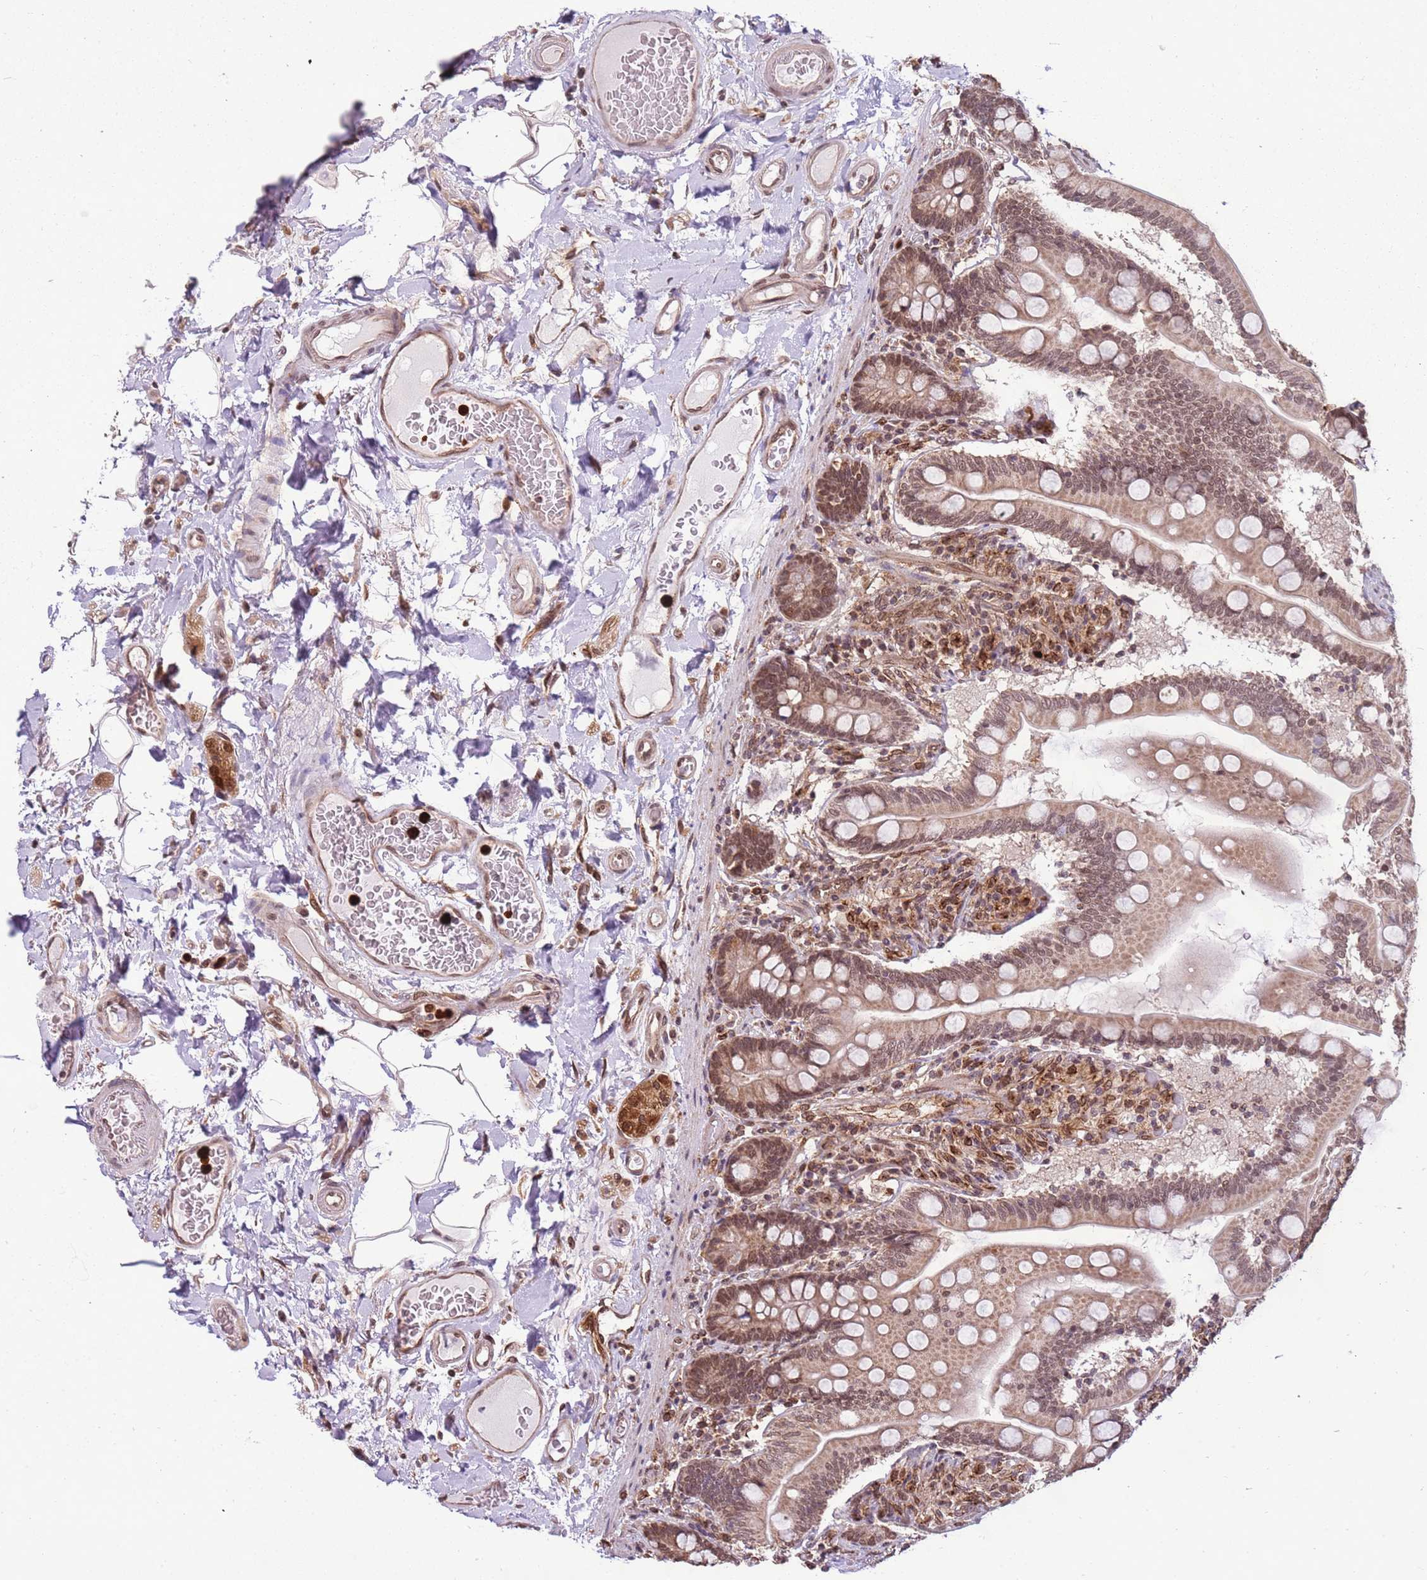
{"staining": {"intensity": "moderate", "quantity": ">75%", "location": "cytoplasmic/membranous,nuclear"}, "tissue": "small intestine", "cell_type": "Glandular cells", "image_type": "normal", "snomed": [{"axis": "morphology", "description": "Normal tissue, NOS"}, {"axis": "topography", "description": "Small intestine"}], "caption": "Brown immunohistochemical staining in normal human small intestine displays moderate cytoplasmic/membranous,nuclear staining in approximately >75% of glandular cells. Nuclei are stained in blue.", "gene": "CEP170", "patient": {"sex": "female", "age": 64}}